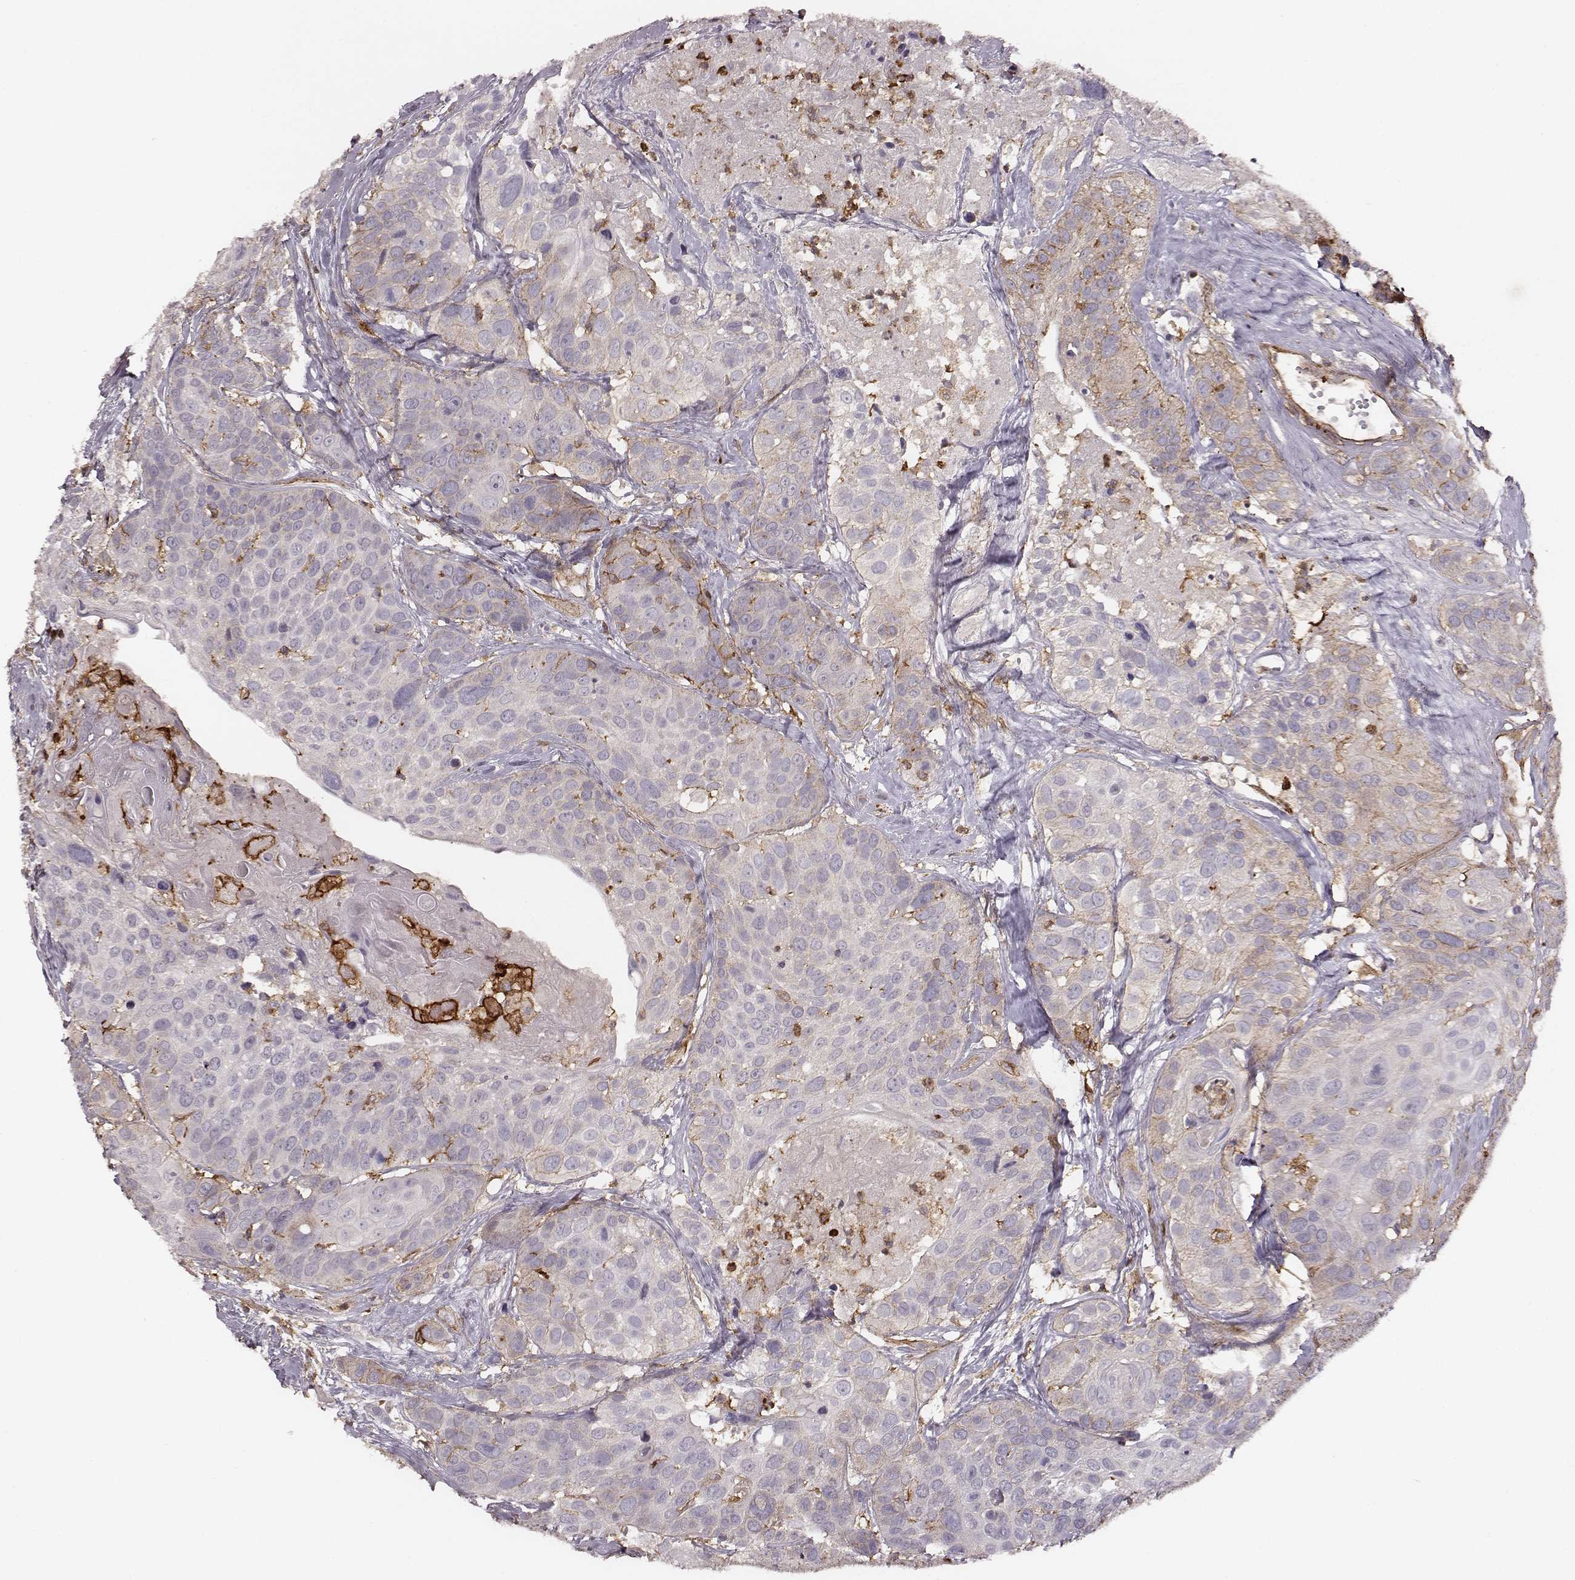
{"staining": {"intensity": "negative", "quantity": "none", "location": "none"}, "tissue": "head and neck cancer", "cell_type": "Tumor cells", "image_type": "cancer", "snomed": [{"axis": "morphology", "description": "Squamous cell carcinoma, NOS"}, {"axis": "topography", "description": "Oral tissue"}, {"axis": "topography", "description": "Head-Neck"}], "caption": "Immunohistochemistry of human squamous cell carcinoma (head and neck) displays no positivity in tumor cells. (Brightfield microscopy of DAB immunohistochemistry (IHC) at high magnification).", "gene": "ZYX", "patient": {"sex": "male", "age": 56}}